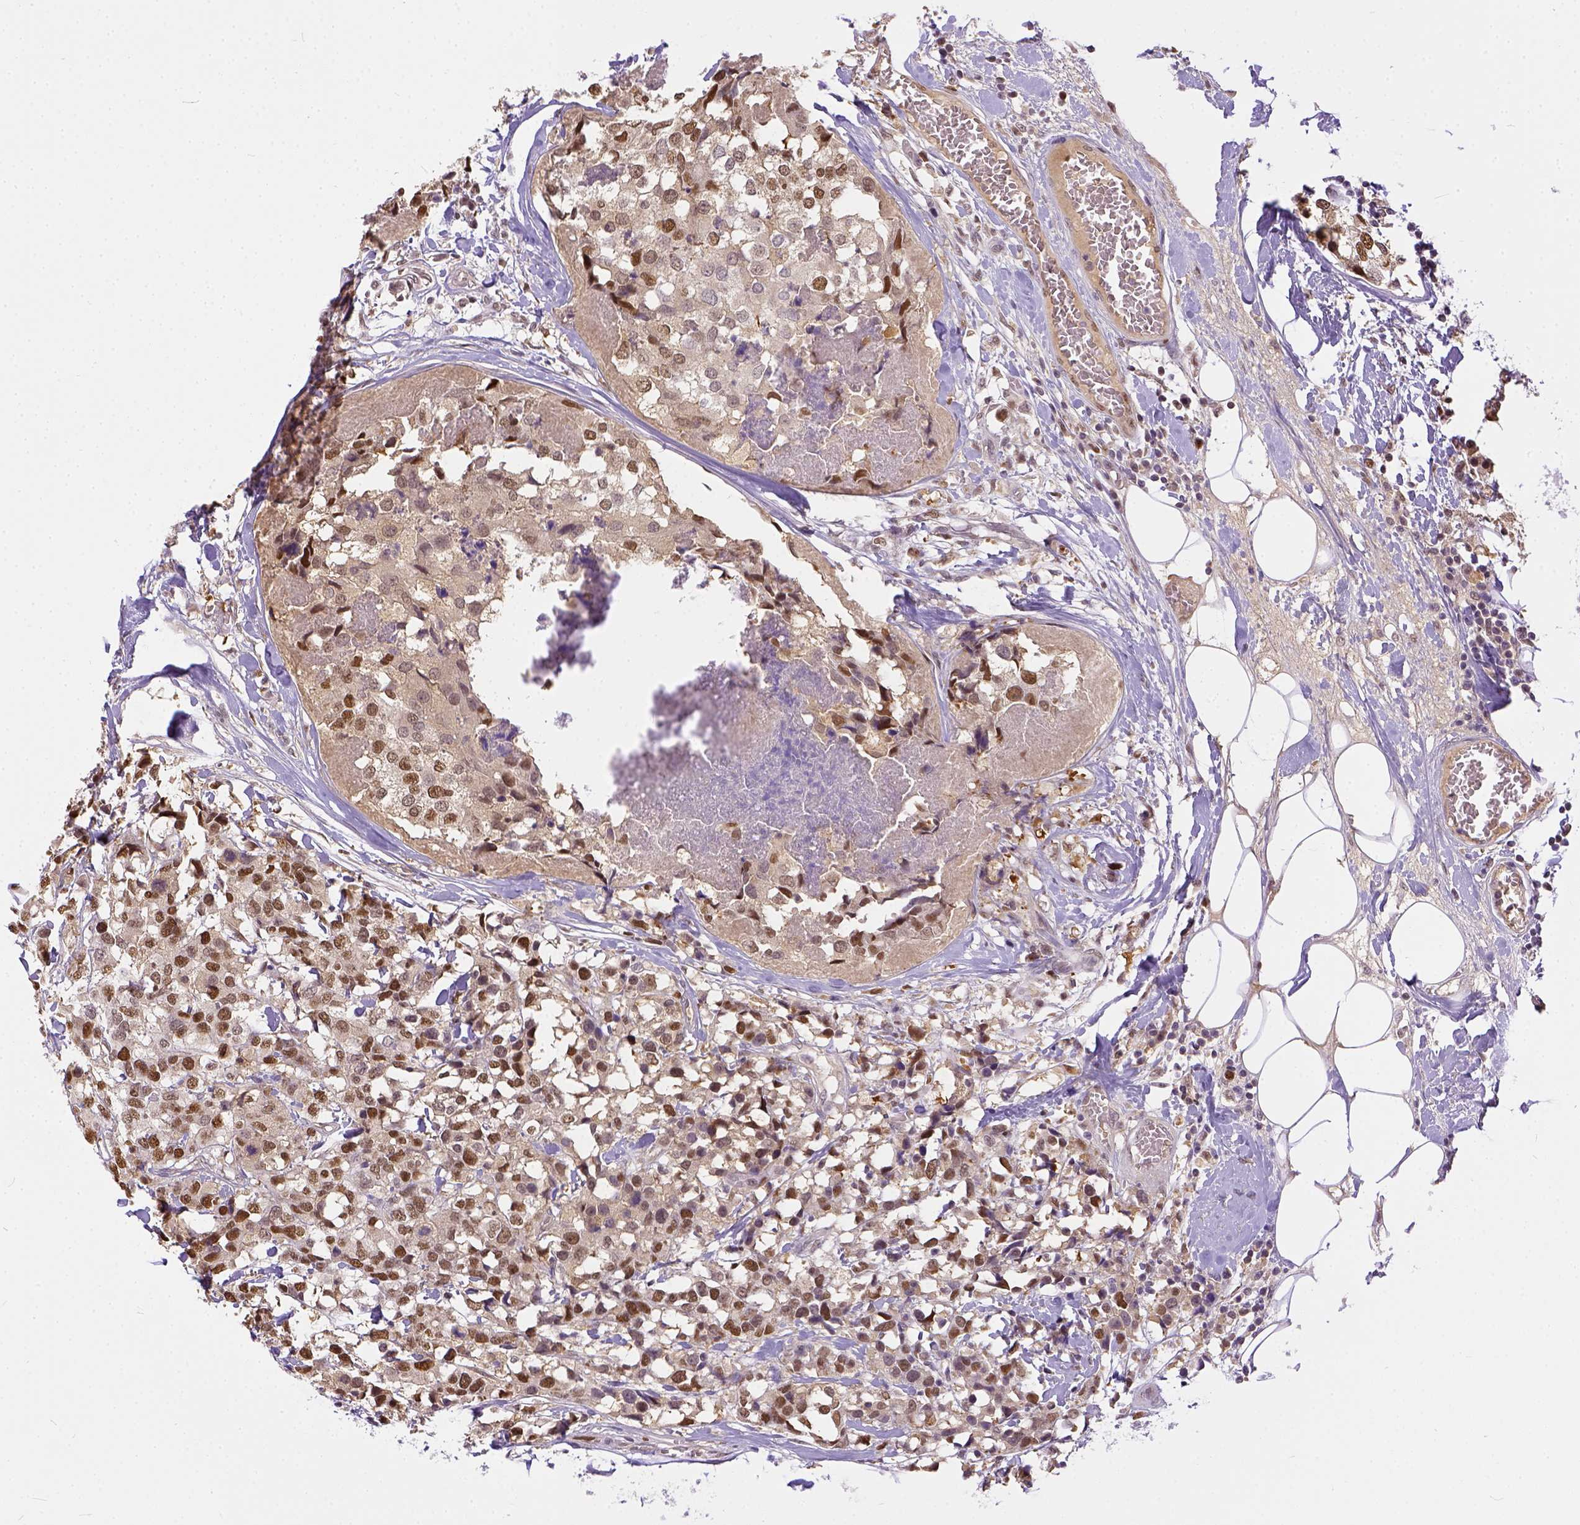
{"staining": {"intensity": "moderate", "quantity": ">75%", "location": "nuclear"}, "tissue": "breast cancer", "cell_type": "Tumor cells", "image_type": "cancer", "snomed": [{"axis": "morphology", "description": "Lobular carcinoma"}, {"axis": "topography", "description": "Breast"}], "caption": "The immunohistochemical stain labels moderate nuclear staining in tumor cells of breast cancer (lobular carcinoma) tissue. (DAB (3,3'-diaminobenzidine) IHC, brown staining for protein, blue staining for nuclei).", "gene": "ERCC1", "patient": {"sex": "female", "age": 59}}